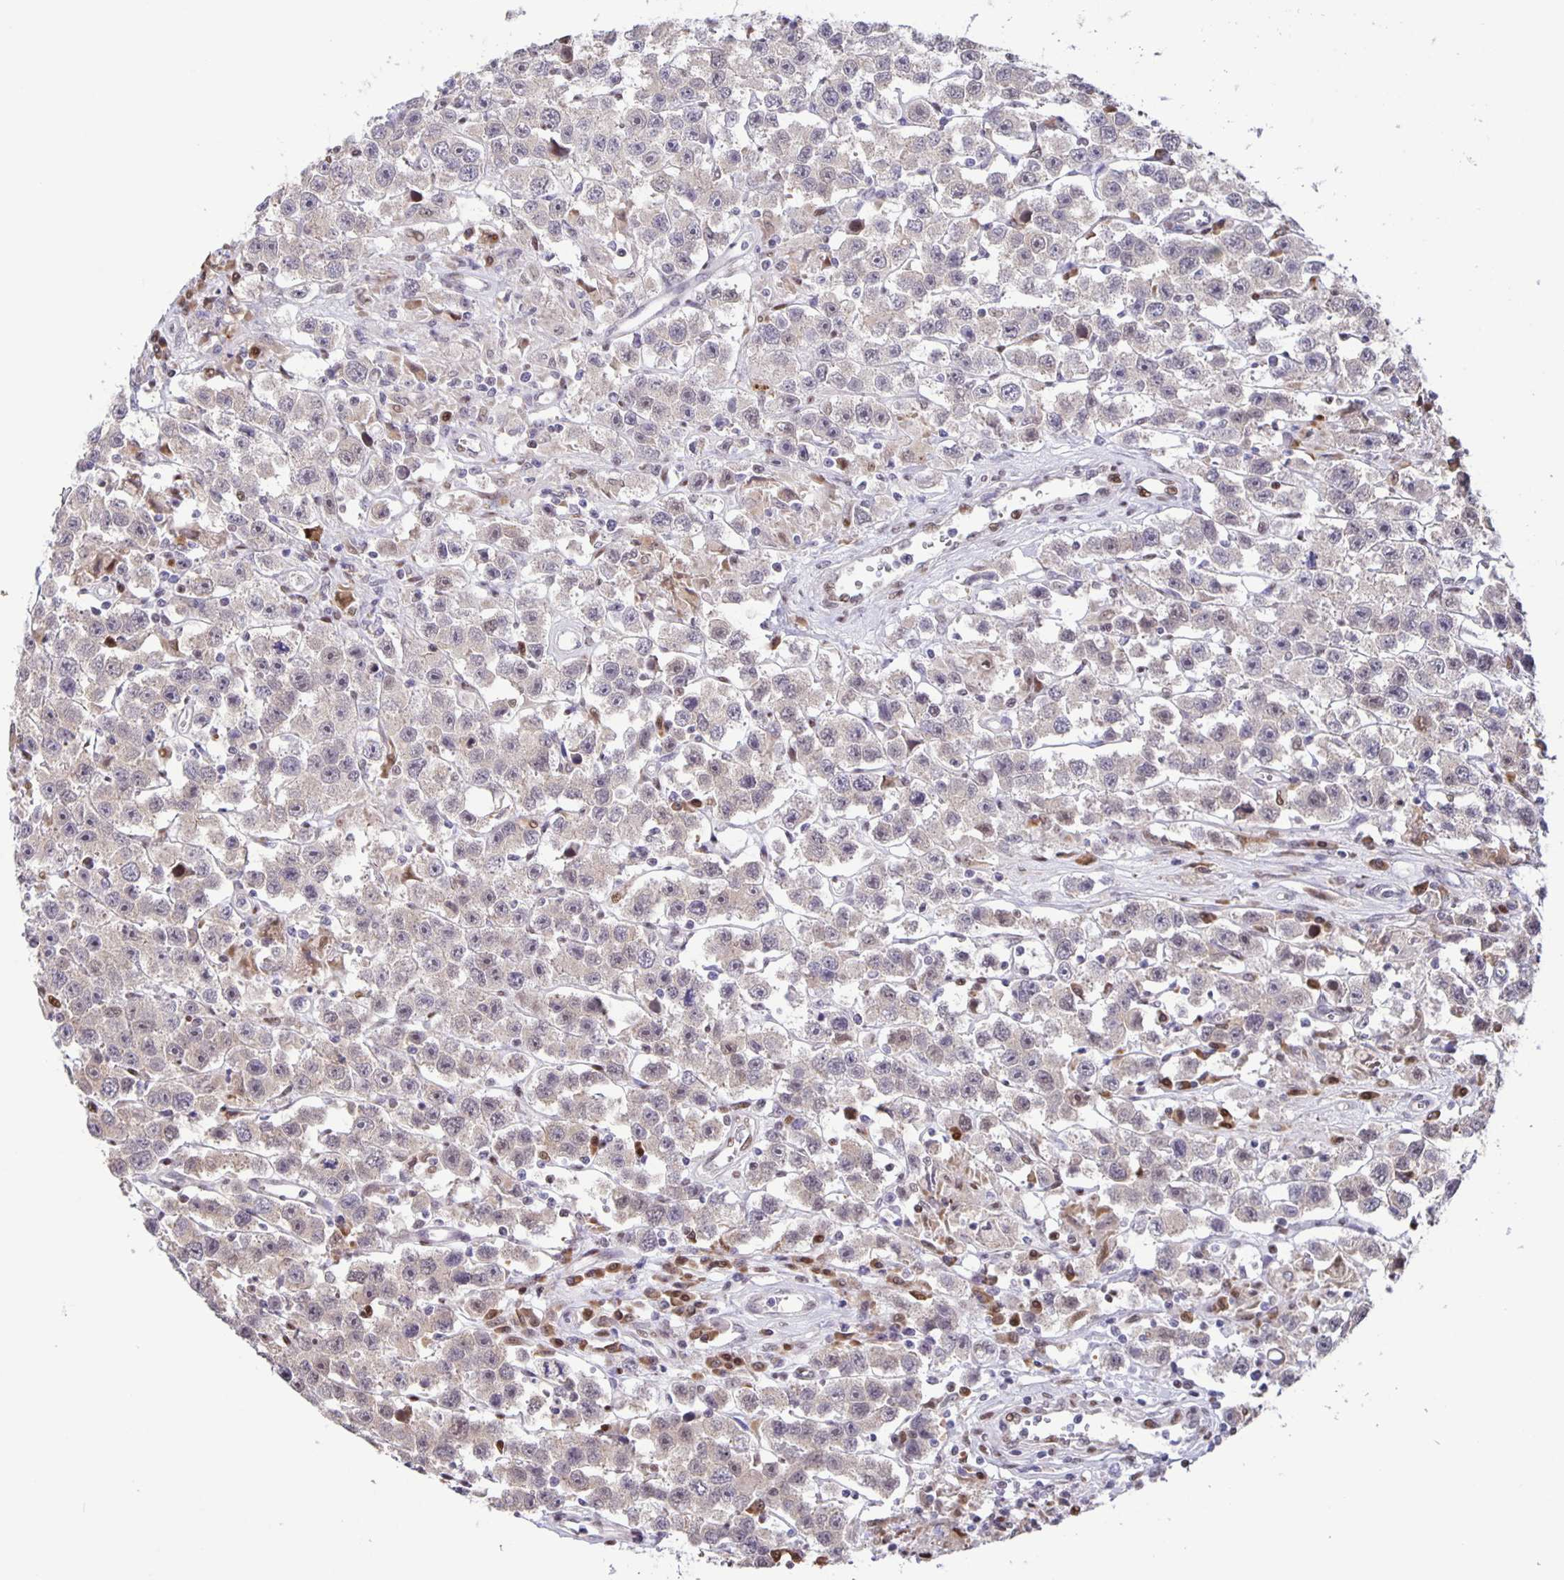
{"staining": {"intensity": "negative", "quantity": "none", "location": "none"}, "tissue": "testis cancer", "cell_type": "Tumor cells", "image_type": "cancer", "snomed": [{"axis": "morphology", "description": "Seminoma, NOS"}, {"axis": "topography", "description": "Testis"}], "caption": "DAB (3,3'-diaminobenzidine) immunohistochemical staining of seminoma (testis) shows no significant staining in tumor cells.", "gene": "MAPK12", "patient": {"sex": "male", "age": 45}}